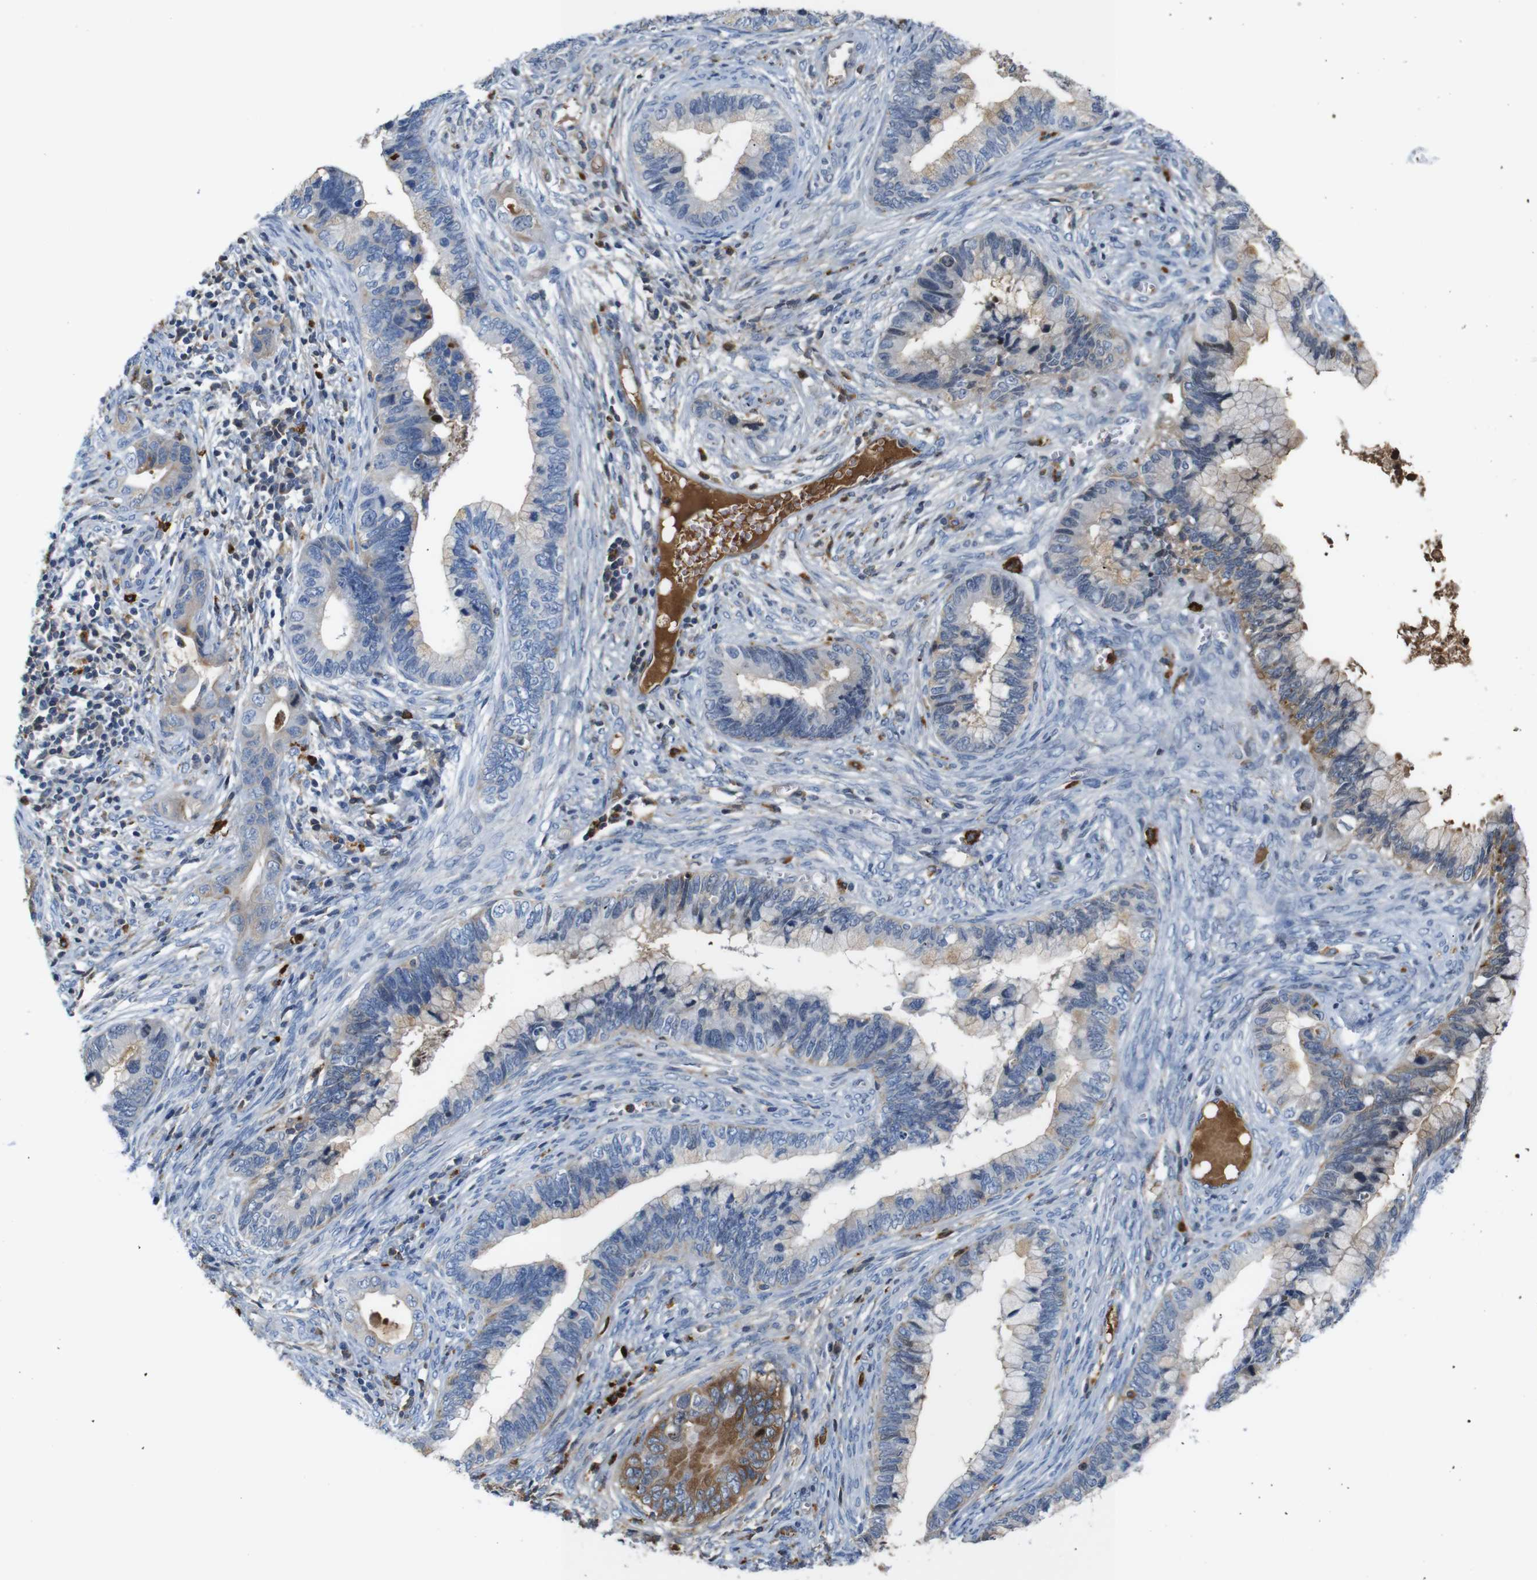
{"staining": {"intensity": "weak", "quantity": "25%-75%", "location": "cytoplasmic/membranous"}, "tissue": "cervical cancer", "cell_type": "Tumor cells", "image_type": "cancer", "snomed": [{"axis": "morphology", "description": "Adenocarcinoma, NOS"}, {"axis": "topography", "description": "Cervix"}], "caption": "Immunohistochemical staining of cervical adenocarcinoma displays low levels of weak cytoplasmic/membranous positivity in approximately 25%-75% of tumor cells. The staining is performed using DAB brown chromogen to label protein expression. The nuclei are counter-stained blue using hematoxylin.", "gene": "SERPINA1", "patient": {"sex": "female", "age": 44}}